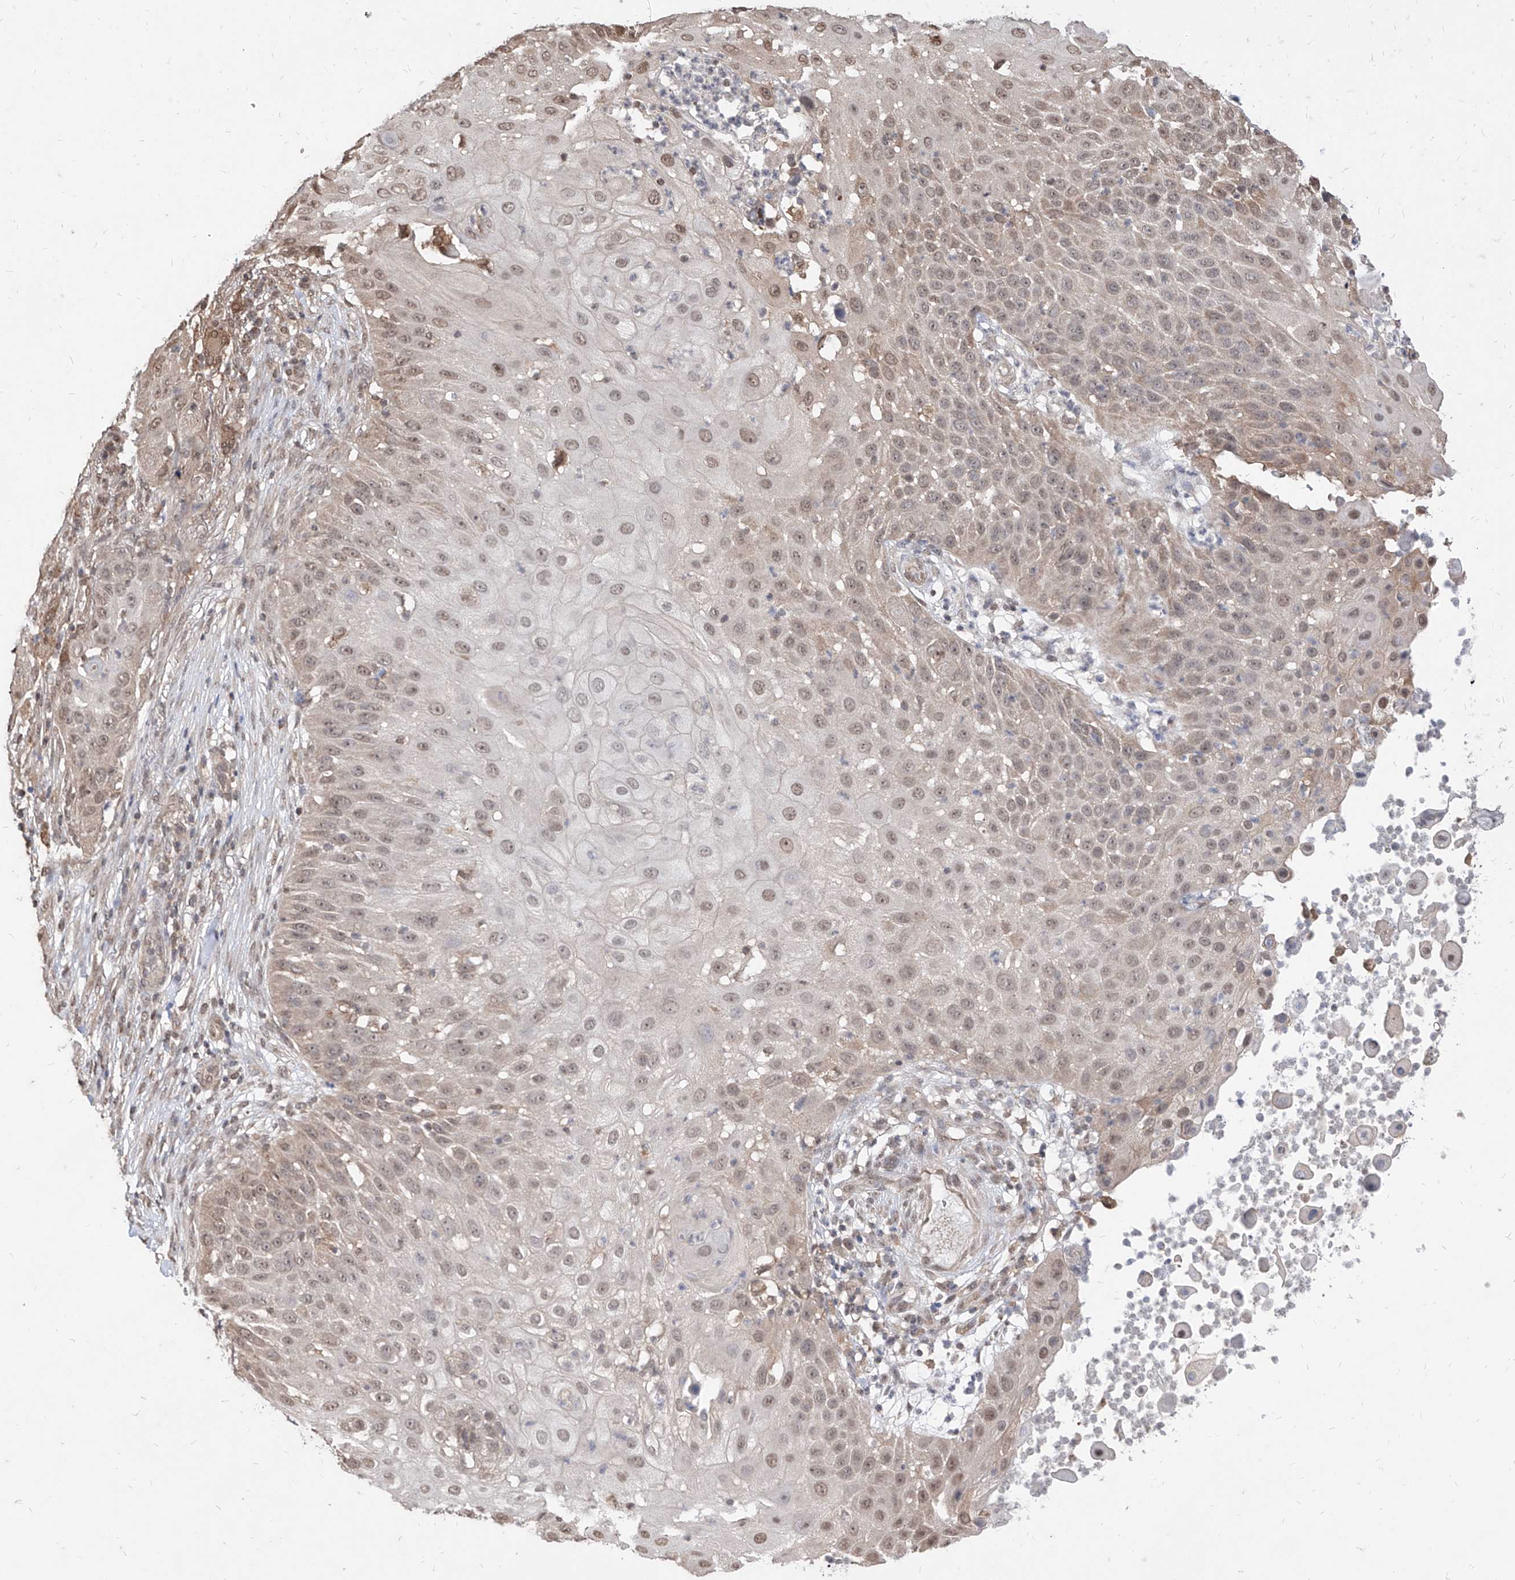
{"staining": {"intensity": "weak", "quantity": ">75%", "location": "nuclear"}, "tissue": "skin cancer", "cell_type": "Tumor cells", "image_type": "cancer", "snomed": [{"axis": "morphology", "description": "Squamous cell carcinoma, NOS"}, {"axis": "topography", "description": "Skin"}], "caption": "Immunohistochemistry (IHC) image of human skin squamous cell carcinoma stained for a protein (brown), which reveals low levels of weak nuclear expression in about >75% of tumor cells.", "gene": "C8orf82", "patient": {"sex": "female", "age": 44}}